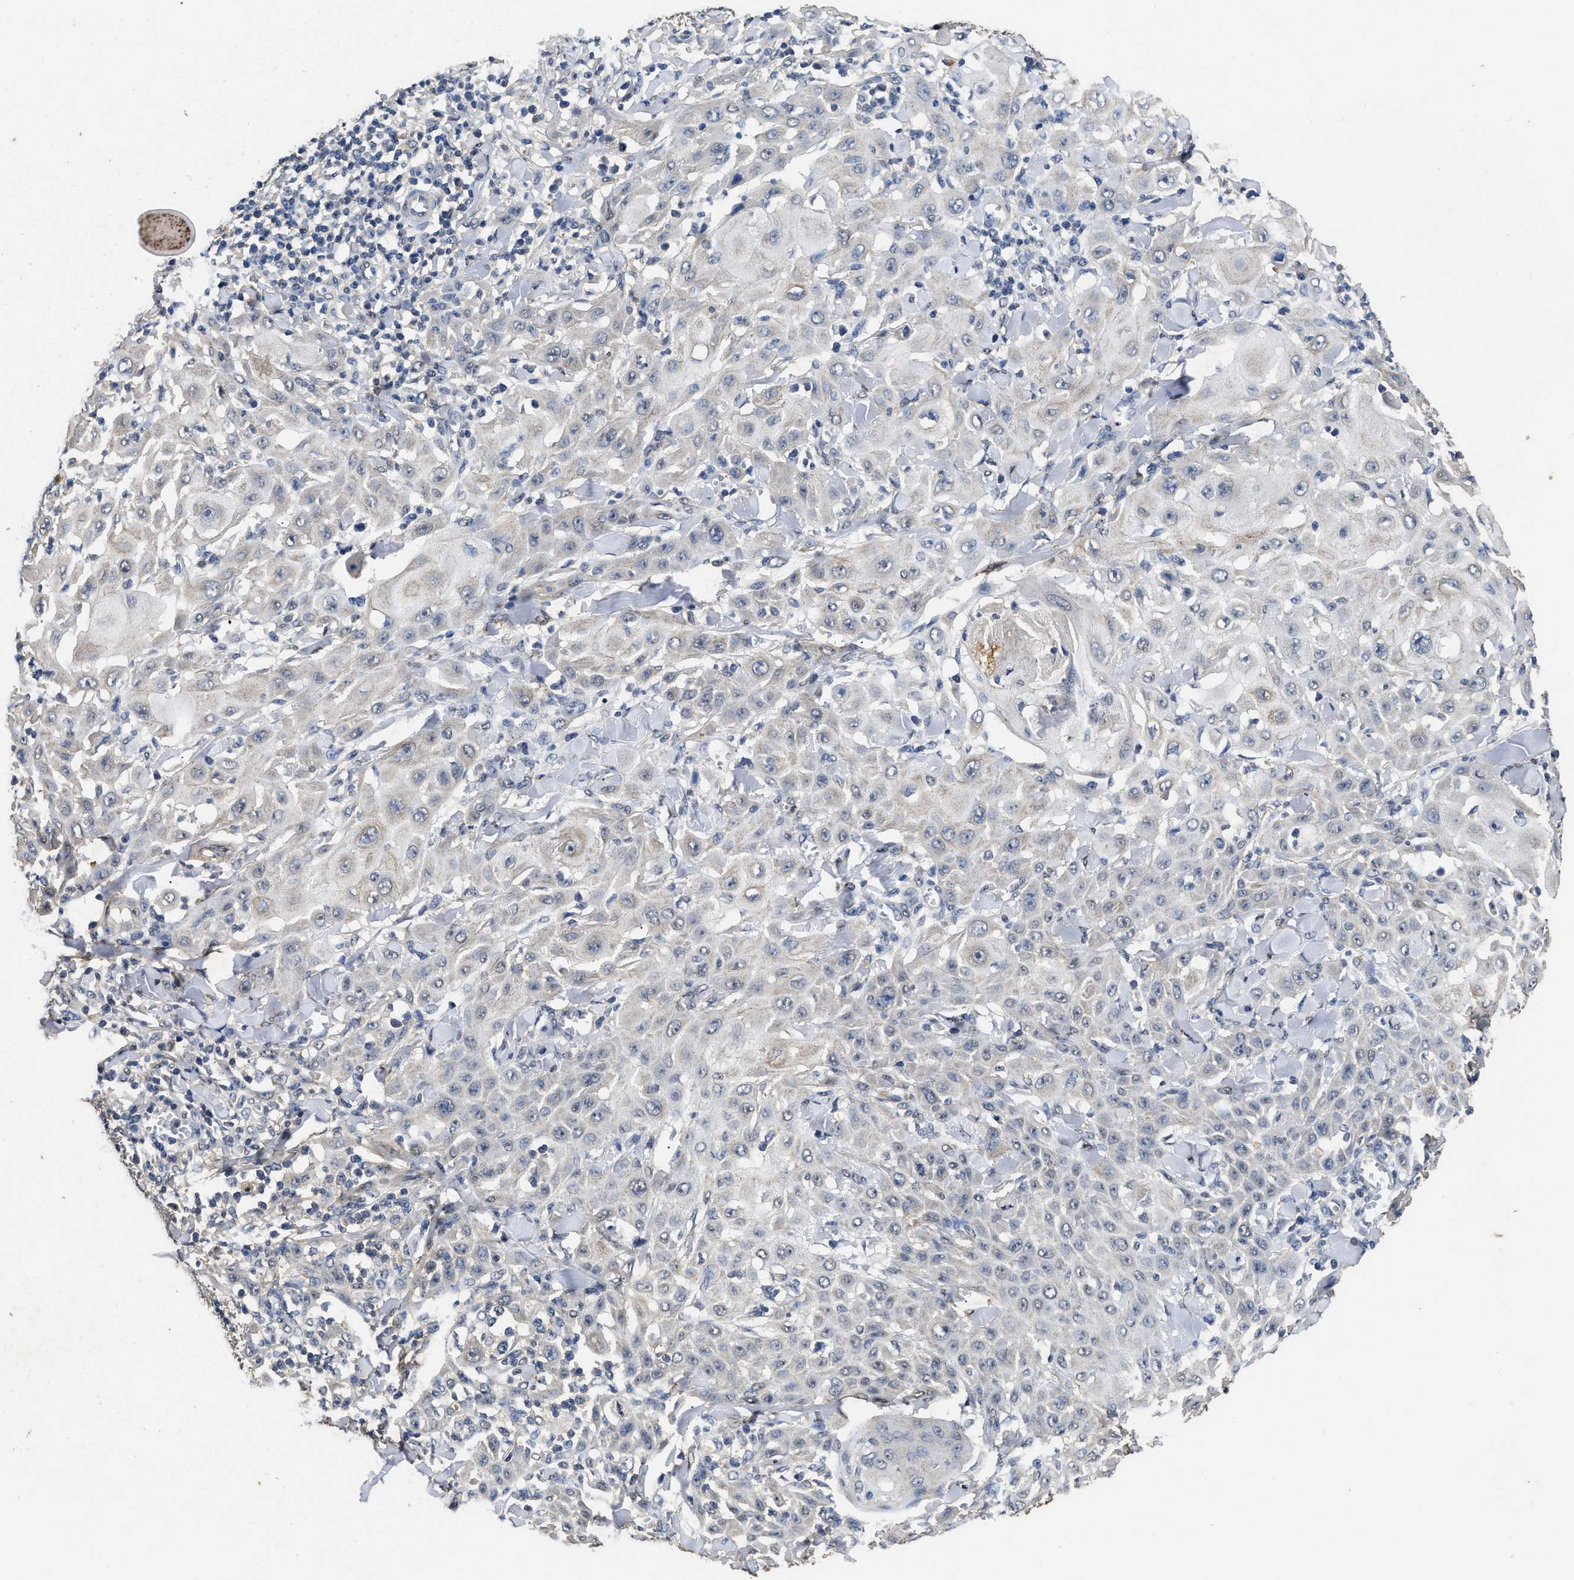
{"staining": {"intensity": "negative", "quantity": "none", "location": "none"}, "tissue": "skin cancer", "cell_type": "Tumor cells", "image_type": "cancer", "snomed": [{"axis": "morphology", "description": "Squamous cell carcinoma, NOS"}, {"axis": "topography", "description": "Skin"}], "caption": "Immunohistochemistry photomicrograph of neoplastic tissue: human skin cancer (squamous cell carcinoma) stained with DAB (3,3'-diaminobenzidine) demonstrates no significant protein positivity in tumor cells.", "gene": "CTNNA1", "patient": {"sex": "male", "age": 24}}